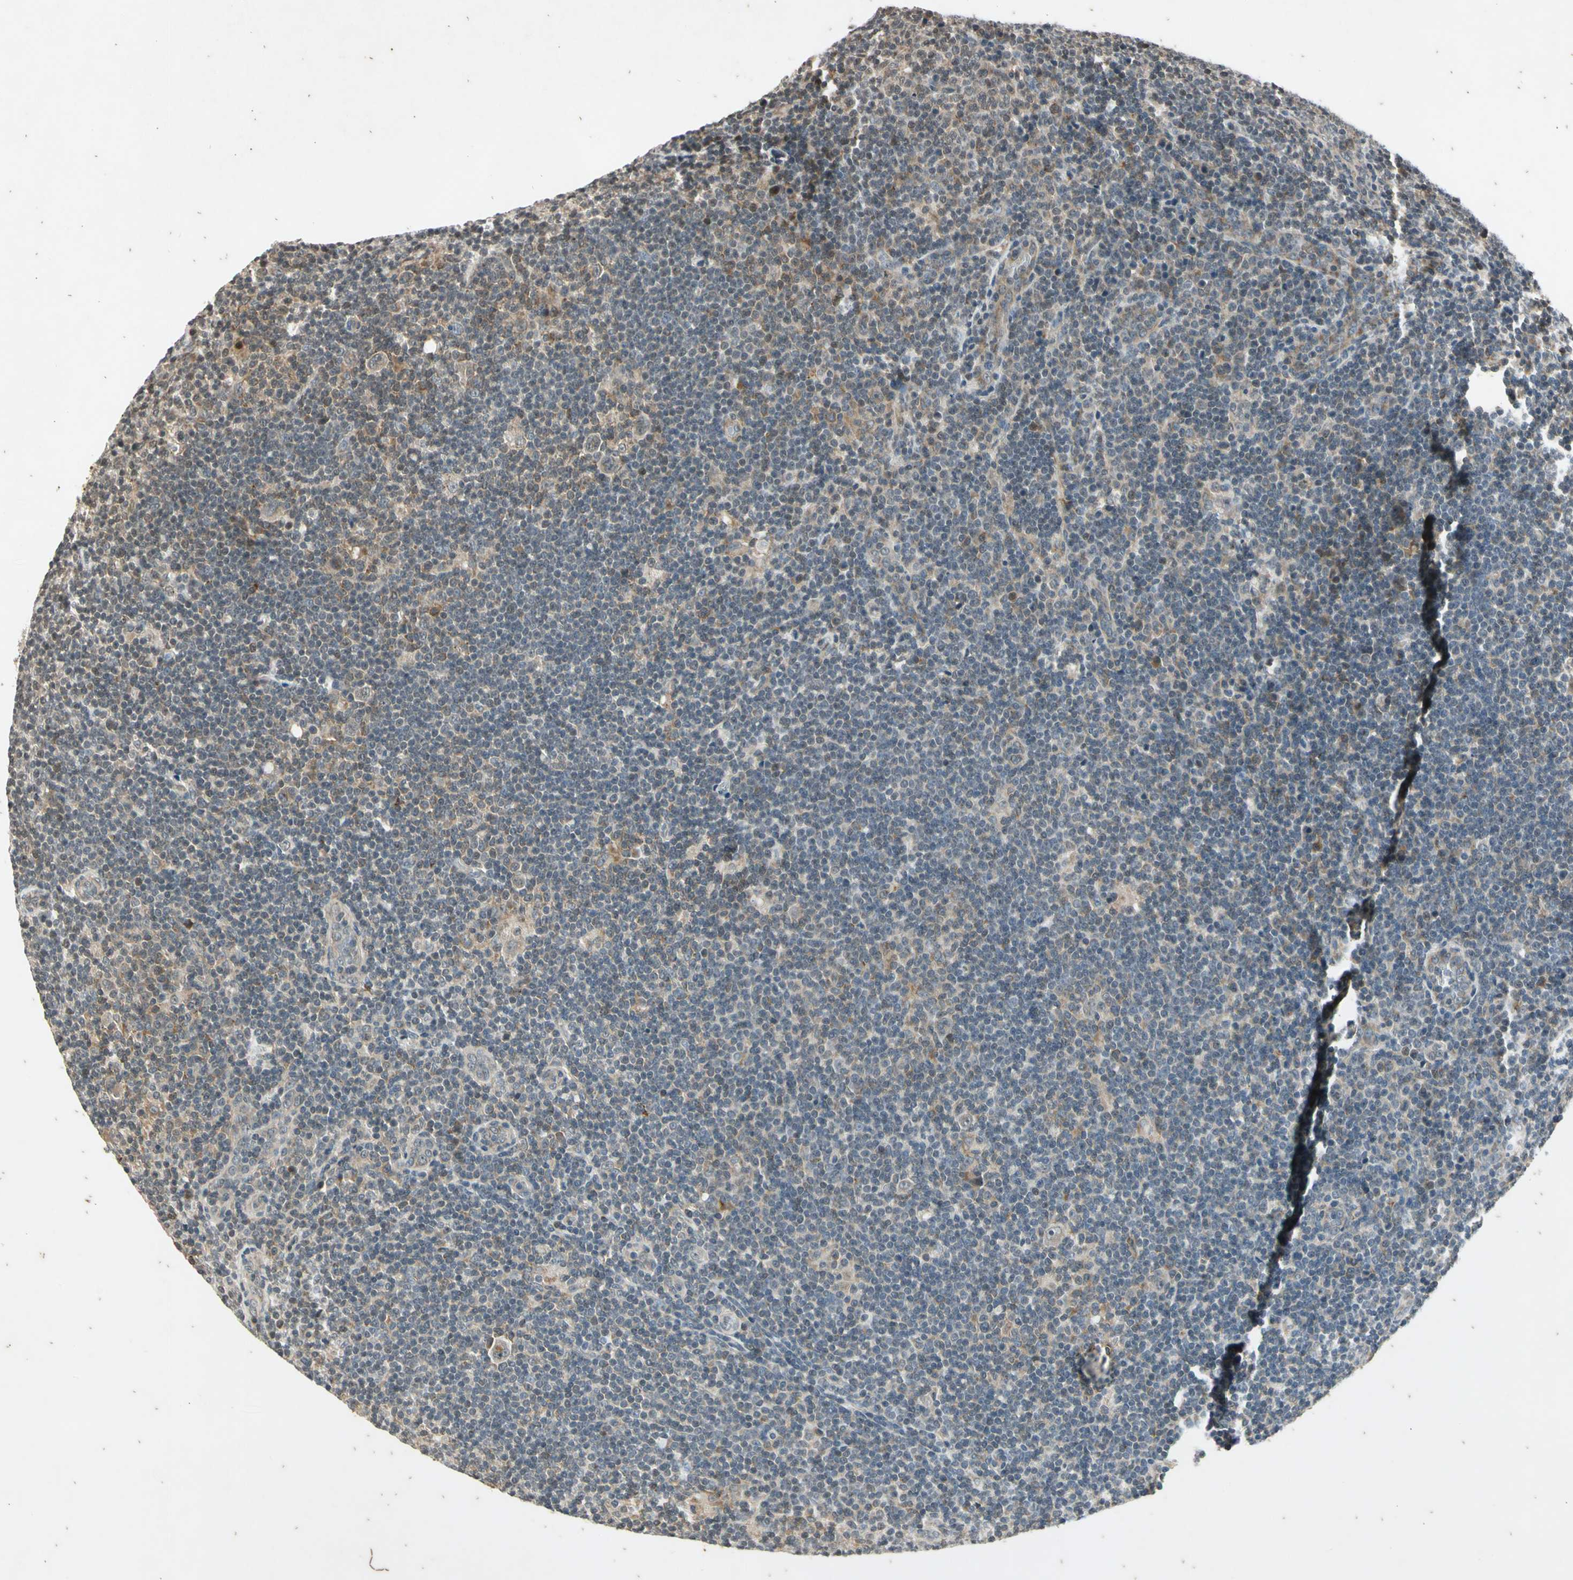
{"staining": {"intensity": "weak", "quantity": "25%-75%", "location": "cytoplasmic/membranous"}, "tissue": "lymphoma", "cell_type": "Tumor cells", "image_type": "cancer", "snomed": [{"axis": "morphology", "description": "Hodgkin's disease, NOS"}, {"axis": "topography", "description": "Lymph node"}], "caption": "High-magnification brightfield microscopy of lymphoma stained with DAB (3,3'-diaminobenzidine) (brown) and counterstained with hematoxylin (blue). tumor cells exhibit weak cytoplasmic/membranous positivity is appreciated in about25%-75% of cells.", "gene": "EFNB2", "patient": {"sex": "female", "age": 57}}